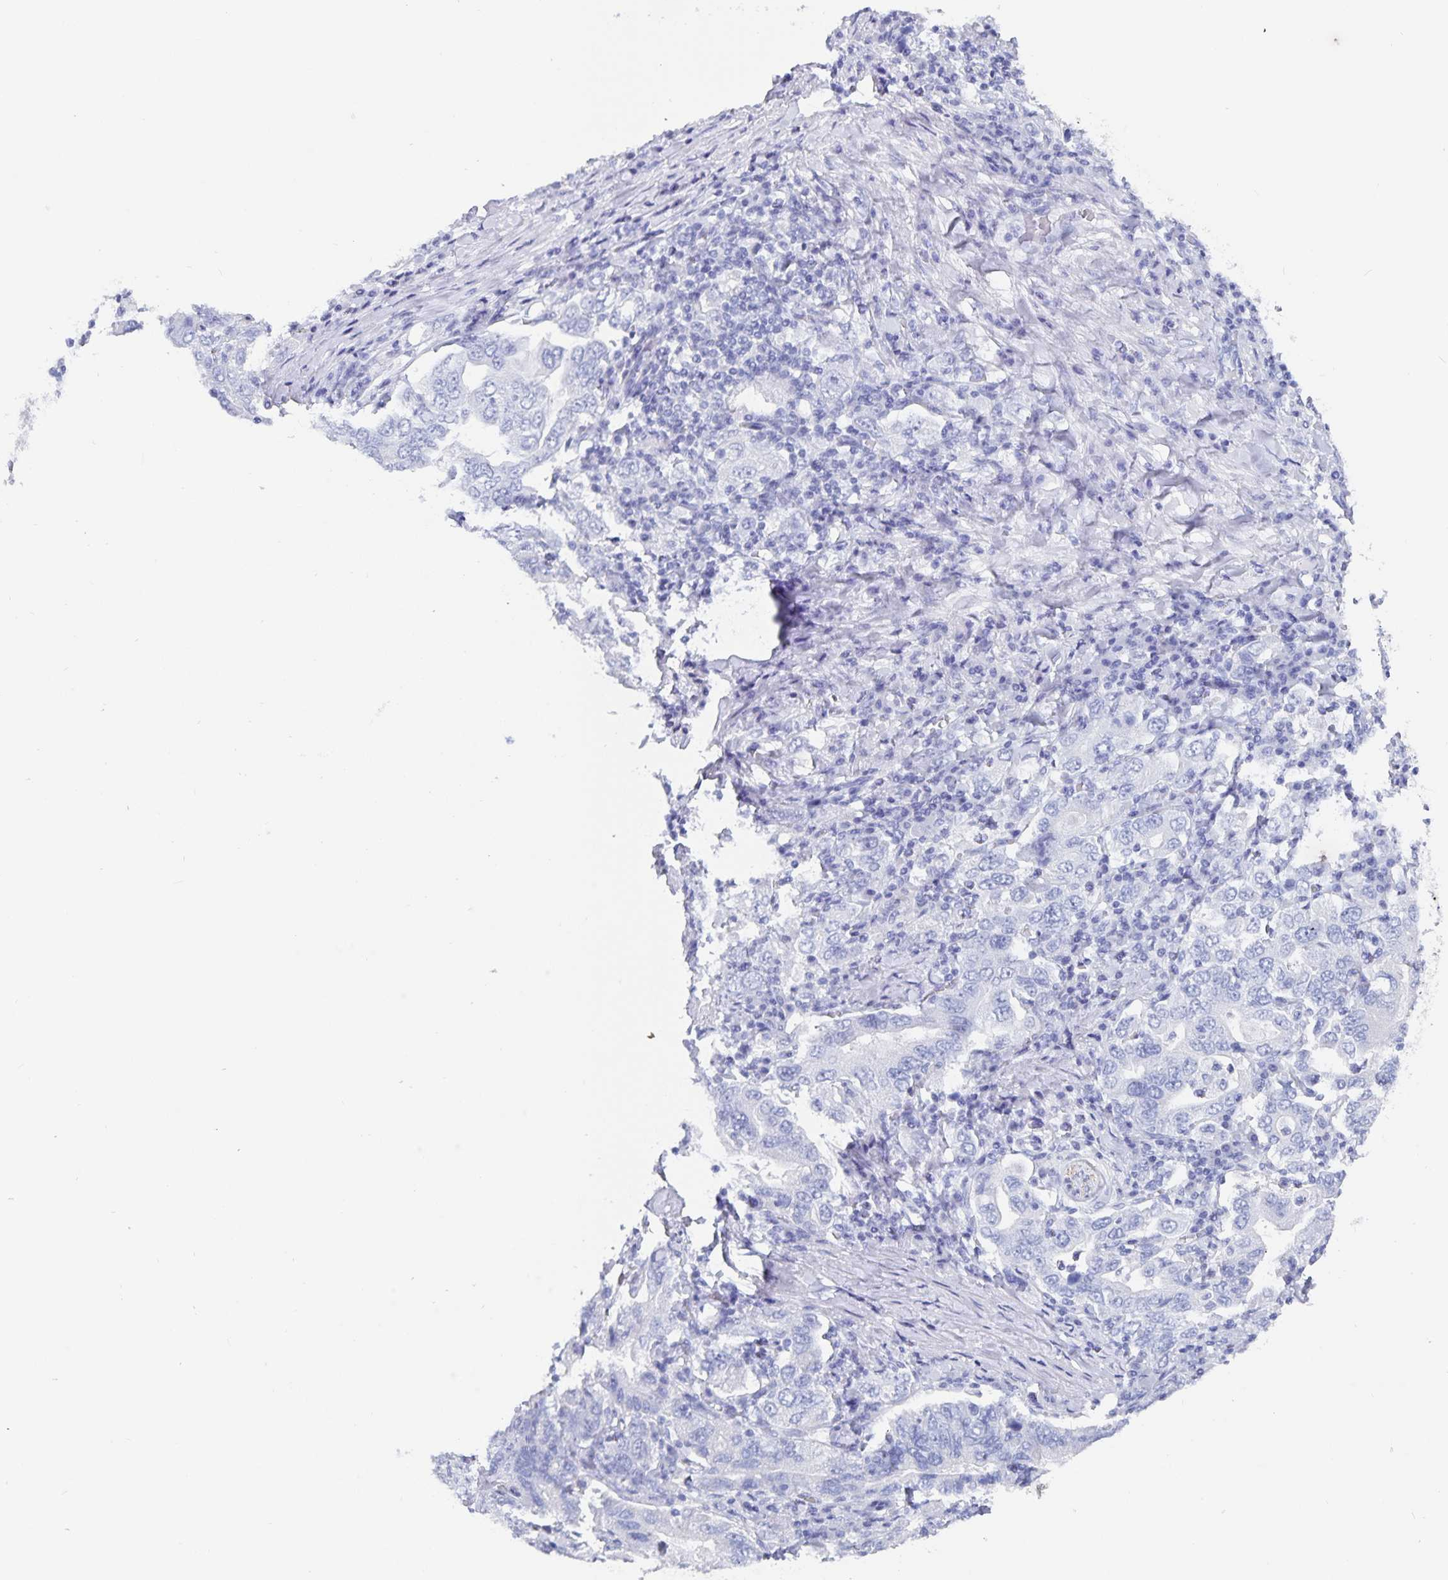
{"staining": {"intensity": "negative", "quantity": "none", "location": "none"}, "tissue": "stomach cancer", "cell_type": "Tumor cells", "image_type": "cancer", "snomed": [{"axis": "morphology", "description": "Adenocarcinoma, NOS"}, {"axis": "topography", "description": "Stomach, upper"}, {"axis": "topography", "description": "Stomach"}], "caption": "IHC histopathology image of stomach cancer (adenocarcinoma) stained for a protein (brown), which reveals no staining in tumor cells.", "gene": "C19orf73", "patient": {"sex": "male", "age": 62}}